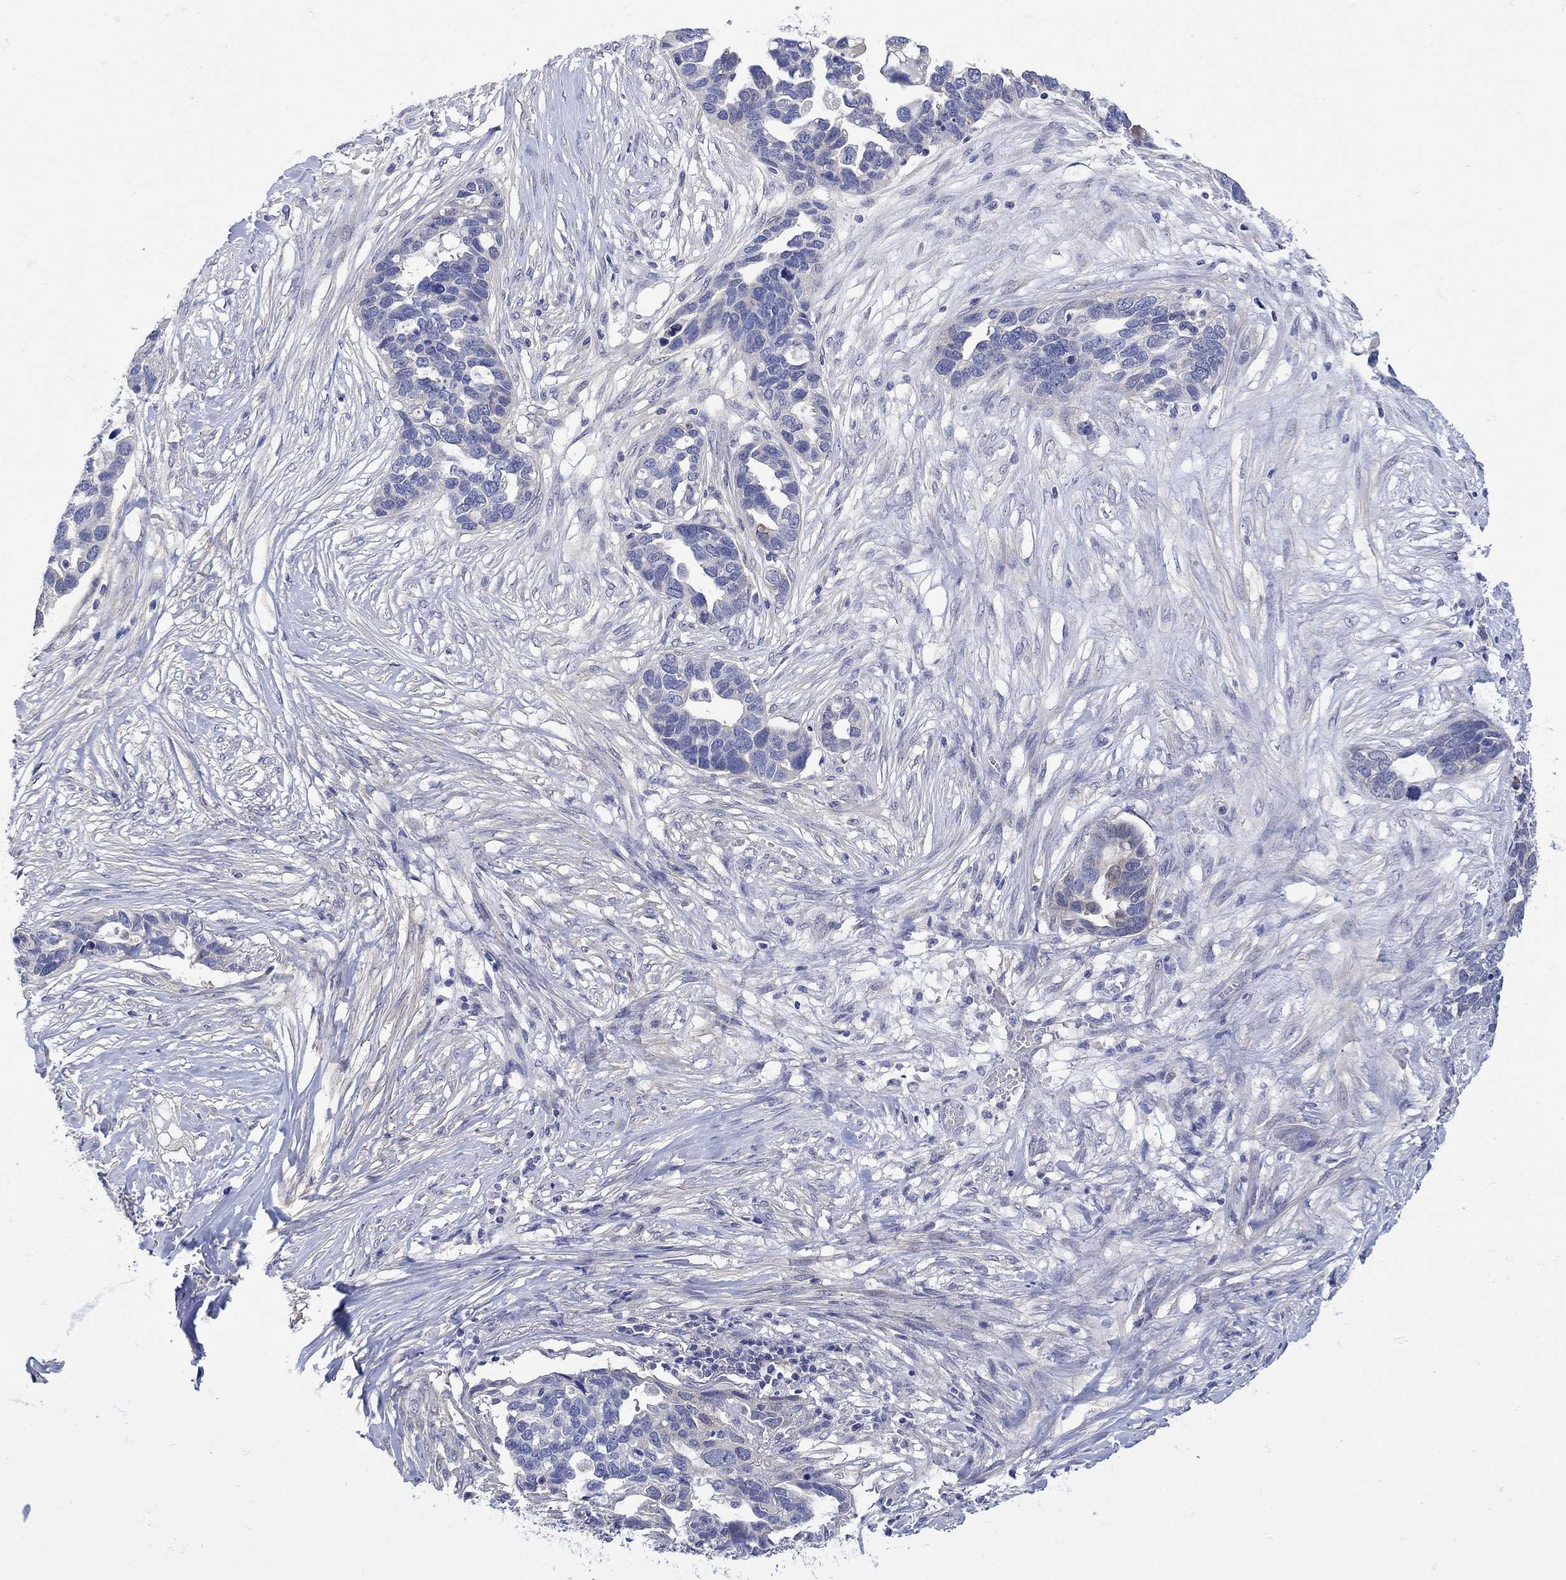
{"staining": {"intensity": "negative", "quantity": "none", "location": "none"}, "tissue": "ovarian cancer", "cell_type": "Tumor cells", "image_type": "cancer", "snomed": [{"axis": "morphology", "description": "Cystadenocarcinoma, serous, NOS"}, {"axis": "topography", "description": "Ovary"}], "caption": "The immunohistochemistry (IHC) micrograph has no significant staining in tumor cells of ovarian serous cystadenocarcinoma tissue.", "gene": "MSI1", "patient": {"sex": "female", "age": 54}}